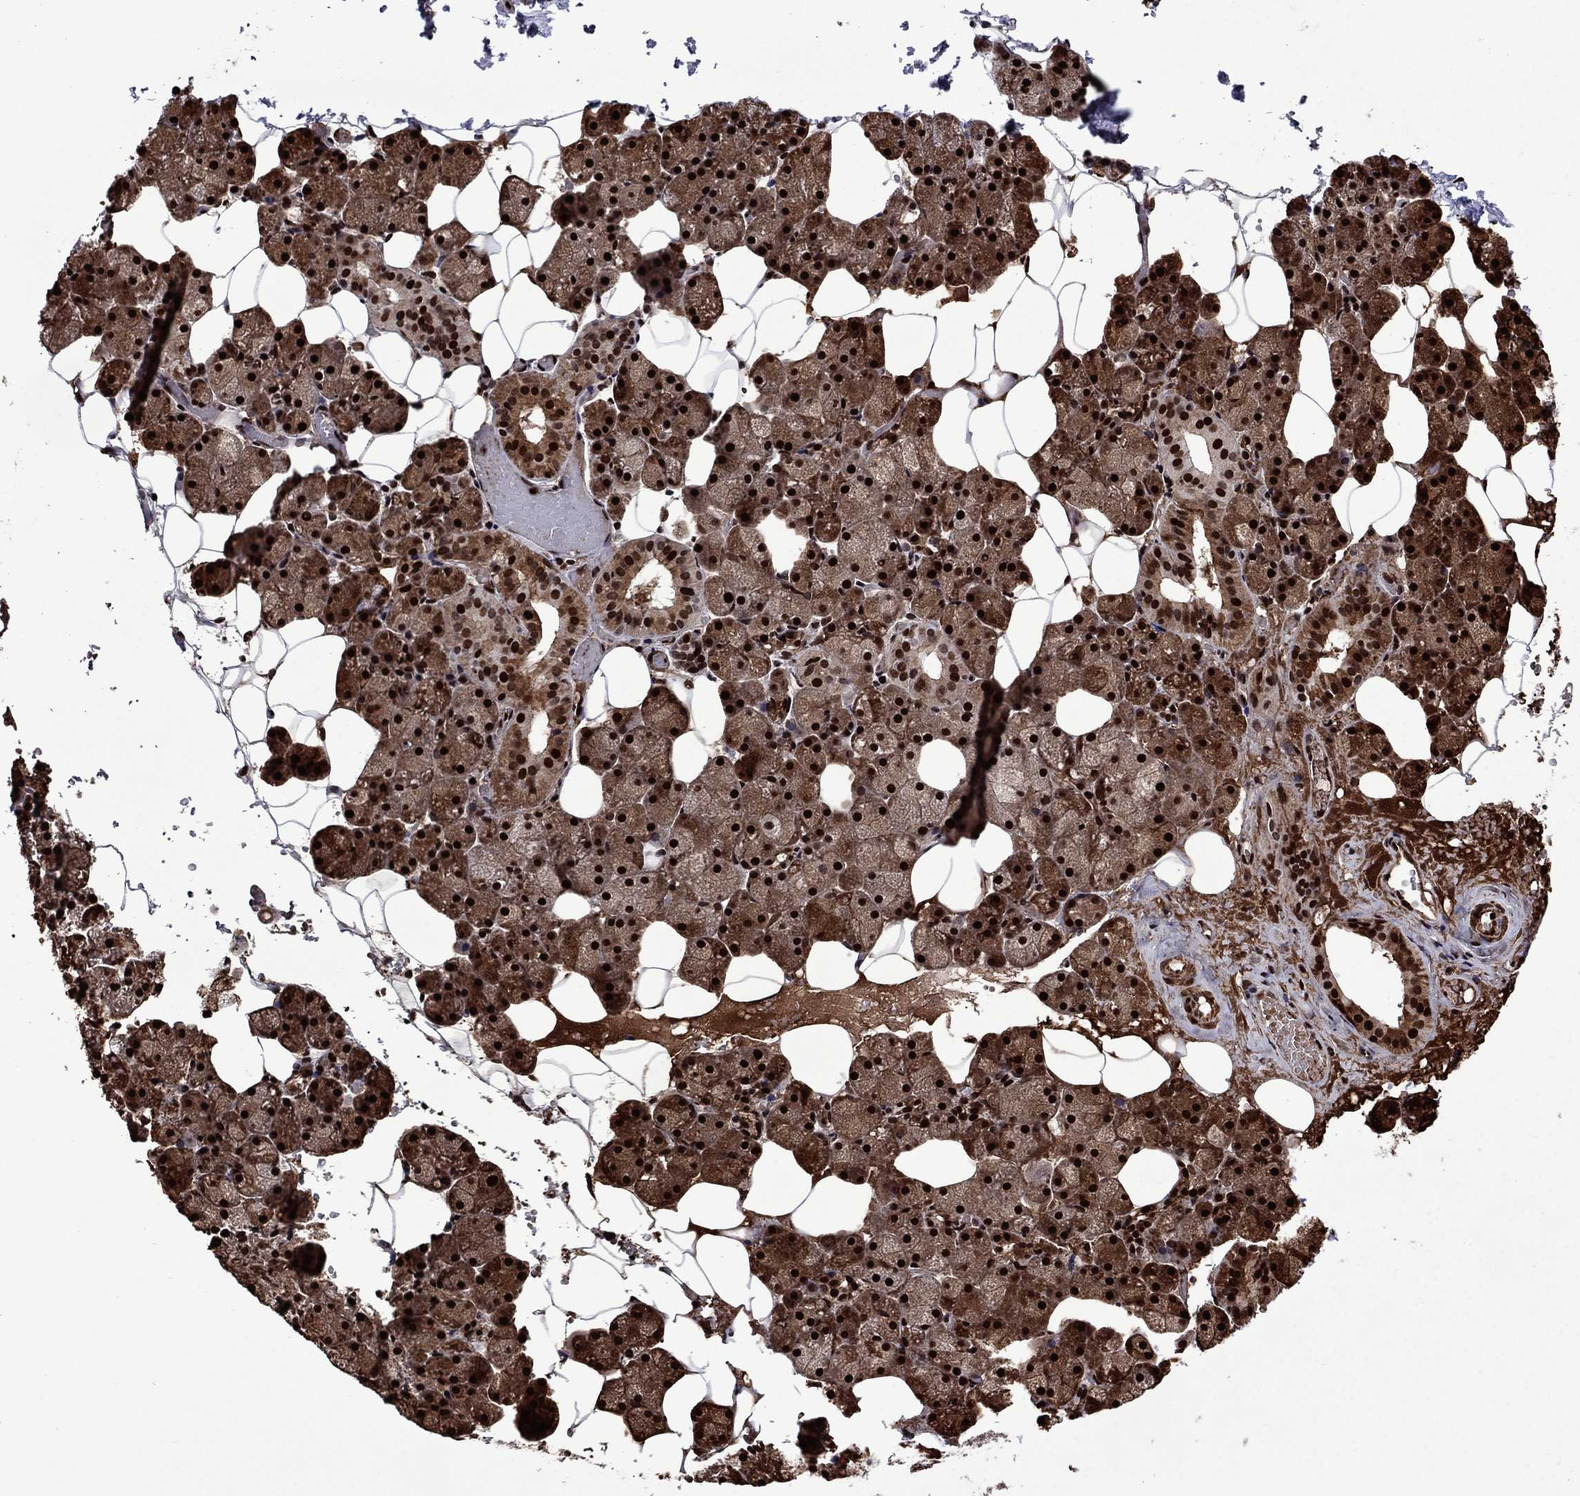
{"staining": {"intensity": "strong", "quantity": ">75%", "location": "cytoplasmic/membranous,nuclear"}, "tissue": "salivary gland", "cell_type": "Glandular cells", "image_type": "normal", "snomed": [{"axis": "morphology", "description": "Normal tissue, NOS"}, {"axis": "topography", "description": "Salivary gland"}], "caption": "This is a micrograph of immunohistochemistry (IHC) staining of benign salivary gland, which shows strong expression in the cytoplasmic/membranous,nuclear of glandular cells.", "gene": "LIMK1", "patient": {"sex": "male", "age": 38}}